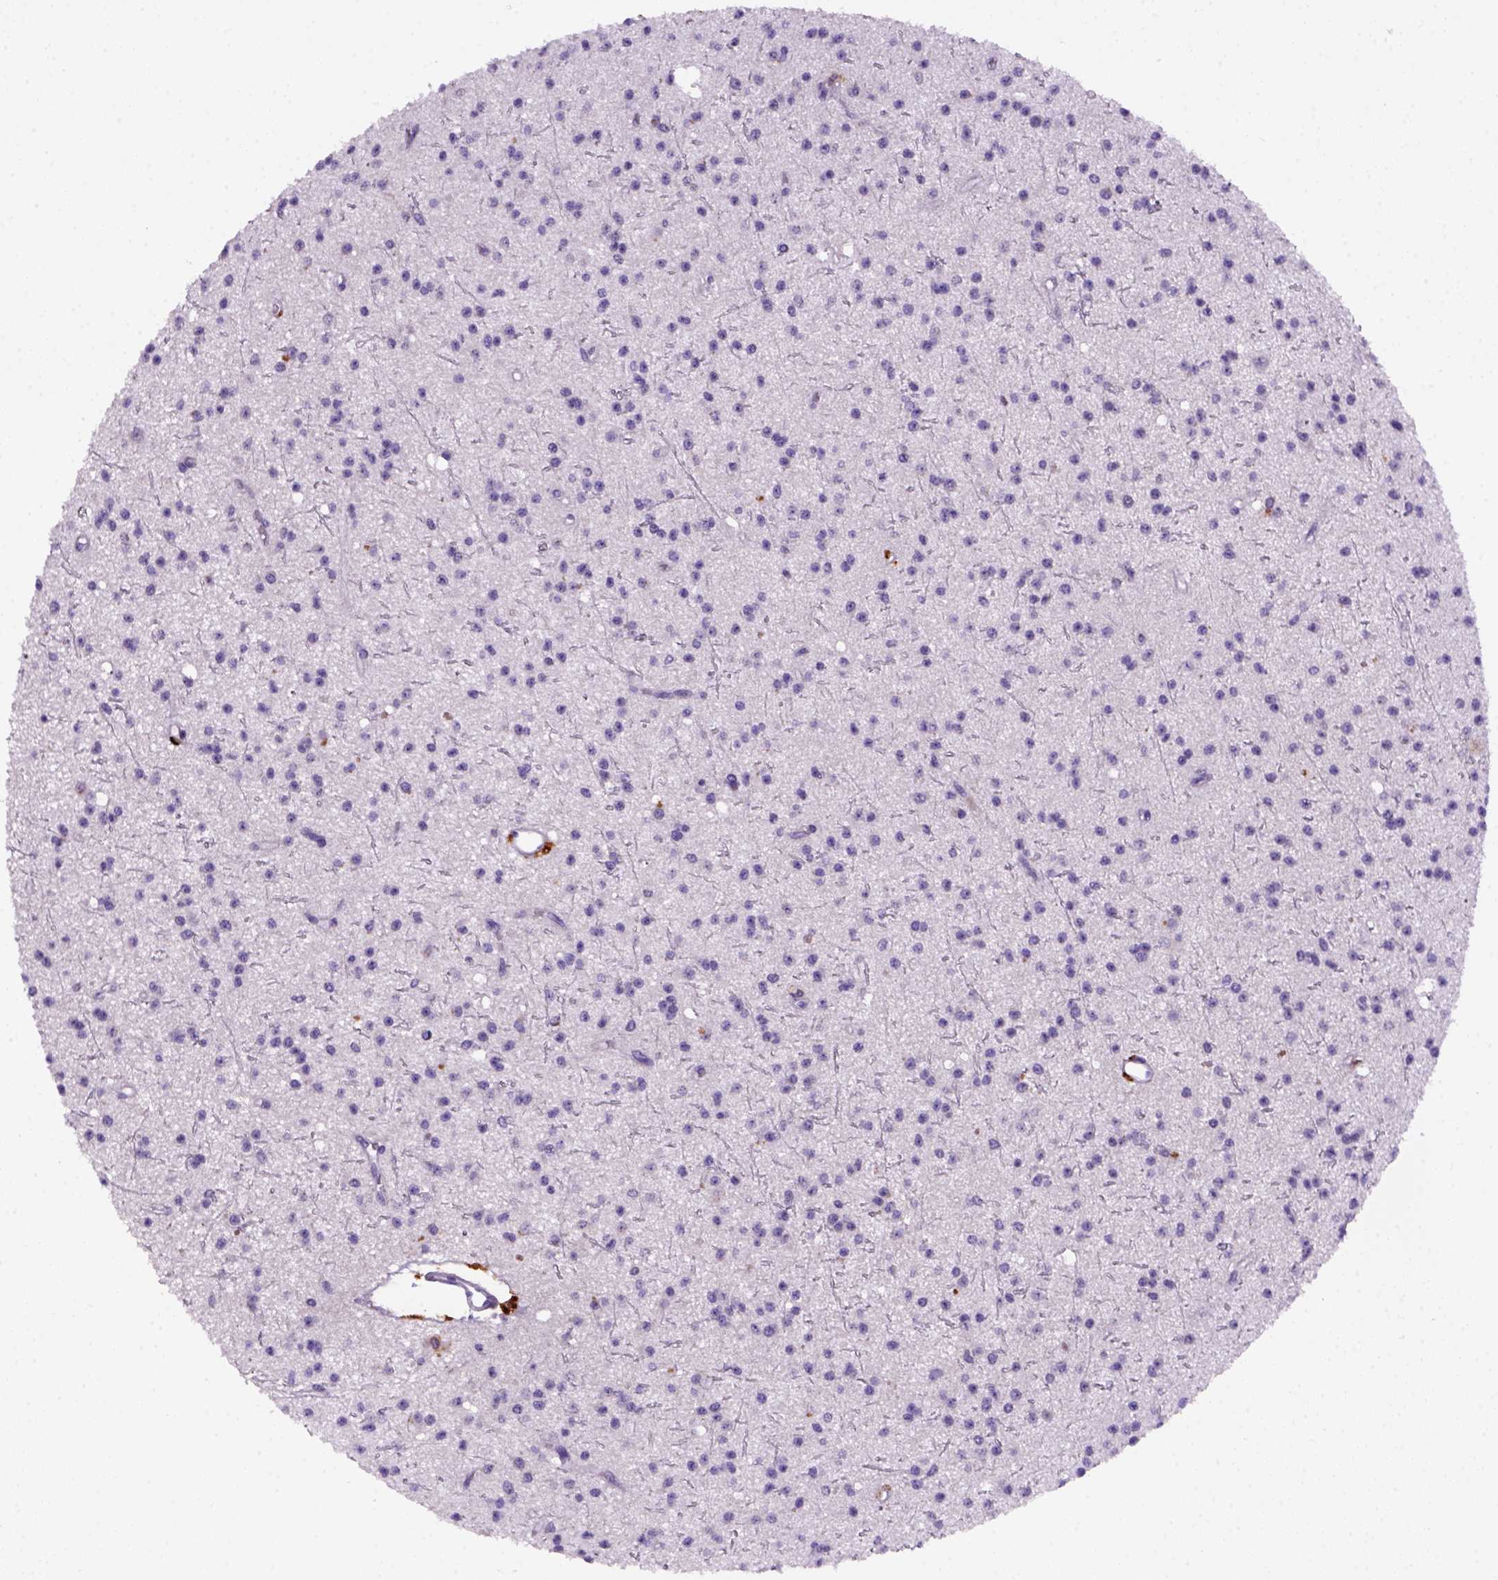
{"staining": {"intensity": "negative", "quantity": "none", "location": "none"}, "tissue": "glioma", "cell_type": "Tumor cells", "image_type": "cancer", "snomed": [{"axis": "morphology", "description": "Glioma, malignant, Low grade"}, {"axis": "topography", "description": "Brain"}], "caption": "High power microscopy micrograph of an IHC histopathology image of low-grade glioma (malignant), revealing no significant positivity in tumor cells.", "gene": "CD14", "patient": {"sex": "male", "age": 27}}